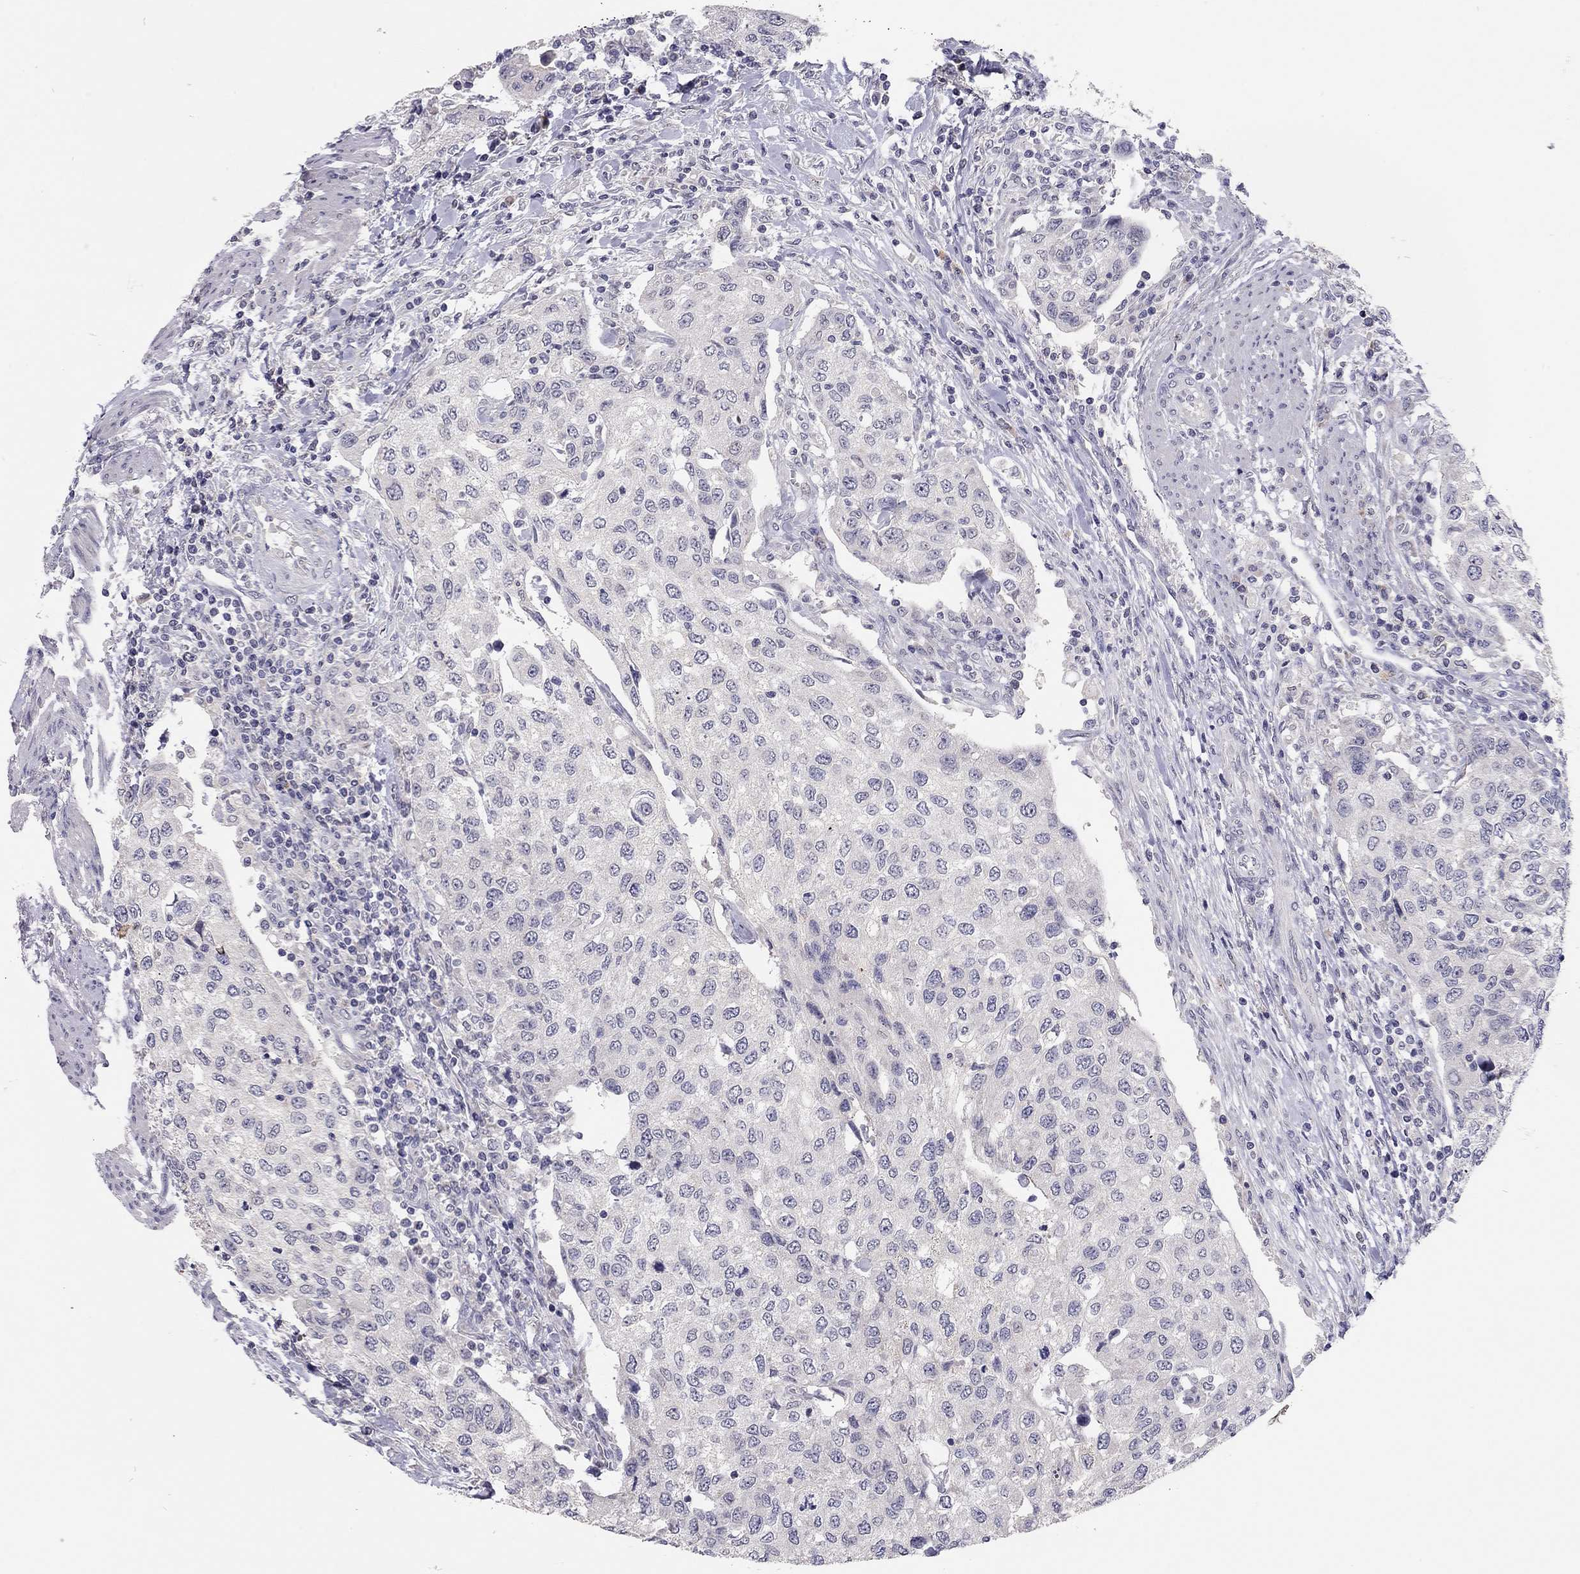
{"staining": {"intensity": "negative", "quantity": "none", "location": "none"}, "tissue": "urothelial cancer", "cell_type": "Tumor cells", "image_type": "cancer", "snomed": [{"axis": "morphology", "description": "Urothelial carcinoma, High grade"}, {"axis": "topography", "description": "Urinary bladder"}], "caption": "Tumor cells are negative for brown protein staining in urothelial carcinoma (high-grade). (Stains: DAB (3,3'-diaminobenzidine) IHC with hematoxylin counter stain, Microscopy: brightfield microscopy at high magnification).", "gene": "SCARB1", "patient": {"sex": "female", "age": 78}}